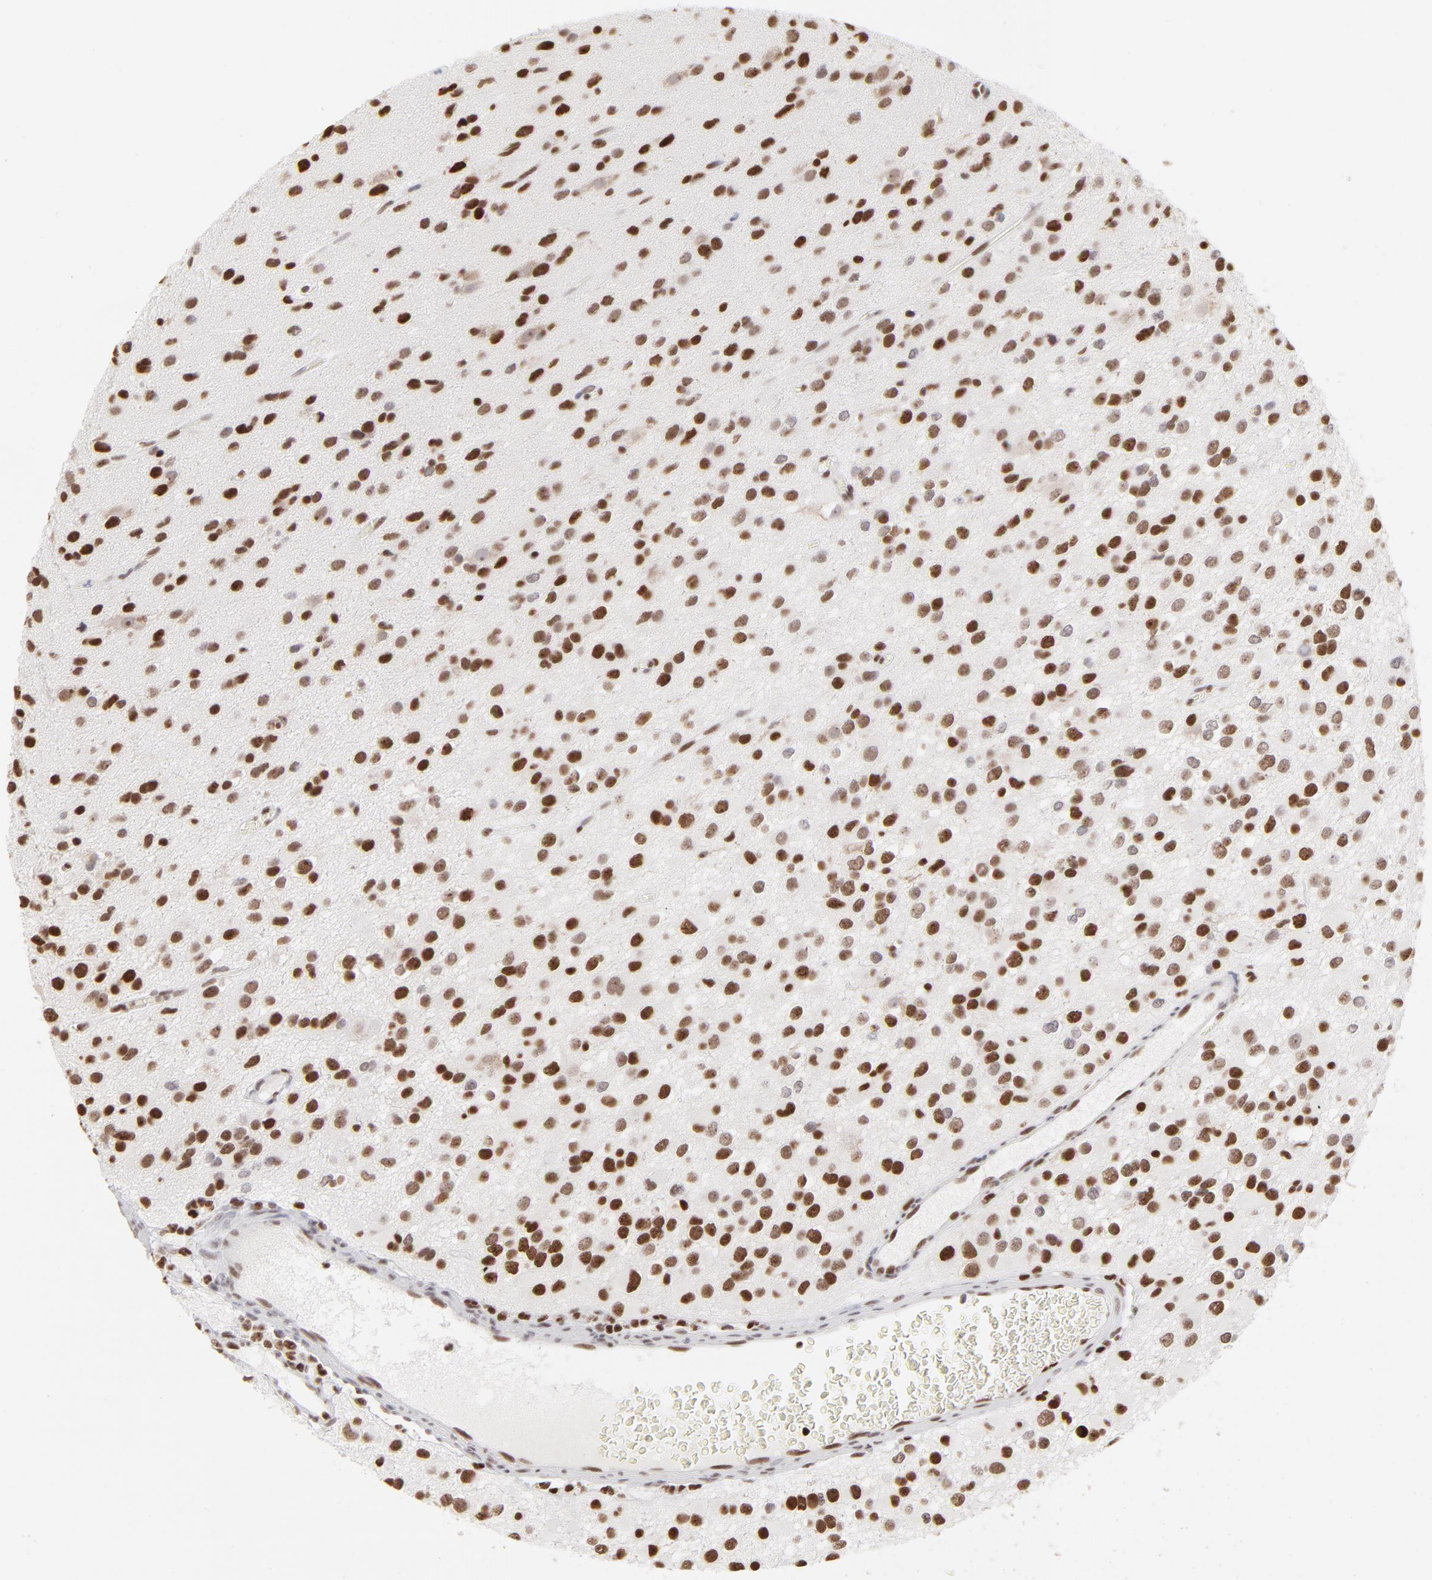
{"staining": {"intensity": "strong", "quantity": ">75%", "location": "nuclear"}, "tissue": "glioma", "cell_type": "Tumor cells", "image_type": "cancer", "snomed": [{"axis": "morphology", "description": "Glioma, malignant, Low grade"}, {"axis": "topography", "description": "Brain"}], "caption": "A high-resolution photomicrograph shows immunohistochemistry (IHC) staining of glioma, which demonstrates strong nuclear positivity in about >75% of tumor cells. (Stains: DAB in brown, nuclei in blue, Microscopy: brightfield microscopy at high magnification).", "gene": "PARP1", "patient": {"sex": "male", "age": 42}}